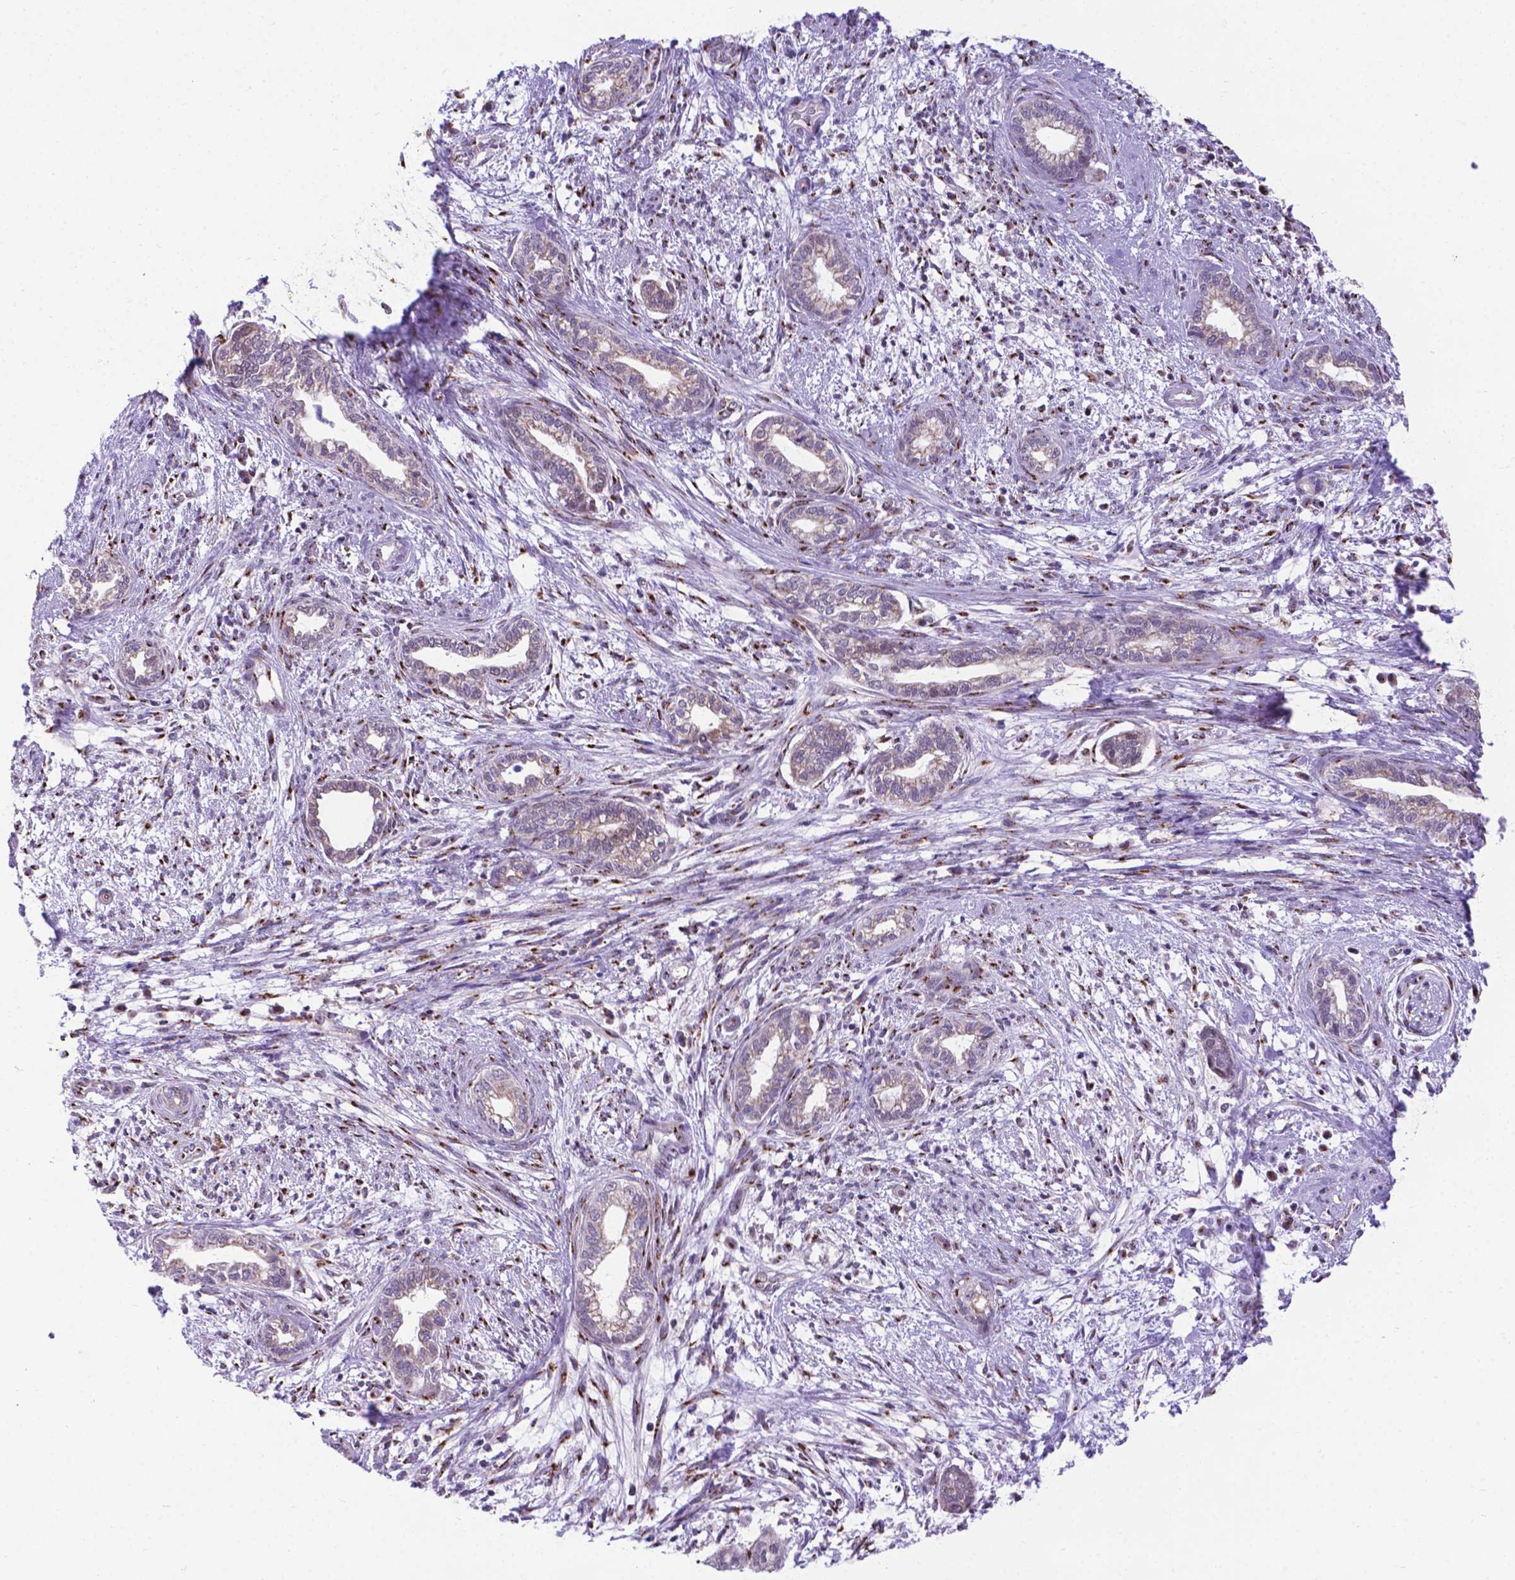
{"staining": {"intensity": "weak", "quantity": "<25%", "location": "cytoplasmic/membranous"}, "tissue": "cervical cancer", "cell_type": "Tumor cells", "image_type": "cancer", "snomed": [{"axis": "morphology", "description": "Adenocarcinoma, NOS"}, {"axis": "topography", "description": "Cervix"}], "caption": "The micrograph exhibits no significant staining in tumor cells of cervical adenocarcinoma.", "gene": "MRPL10", "patient": {"sex": "female", "age": 62}}